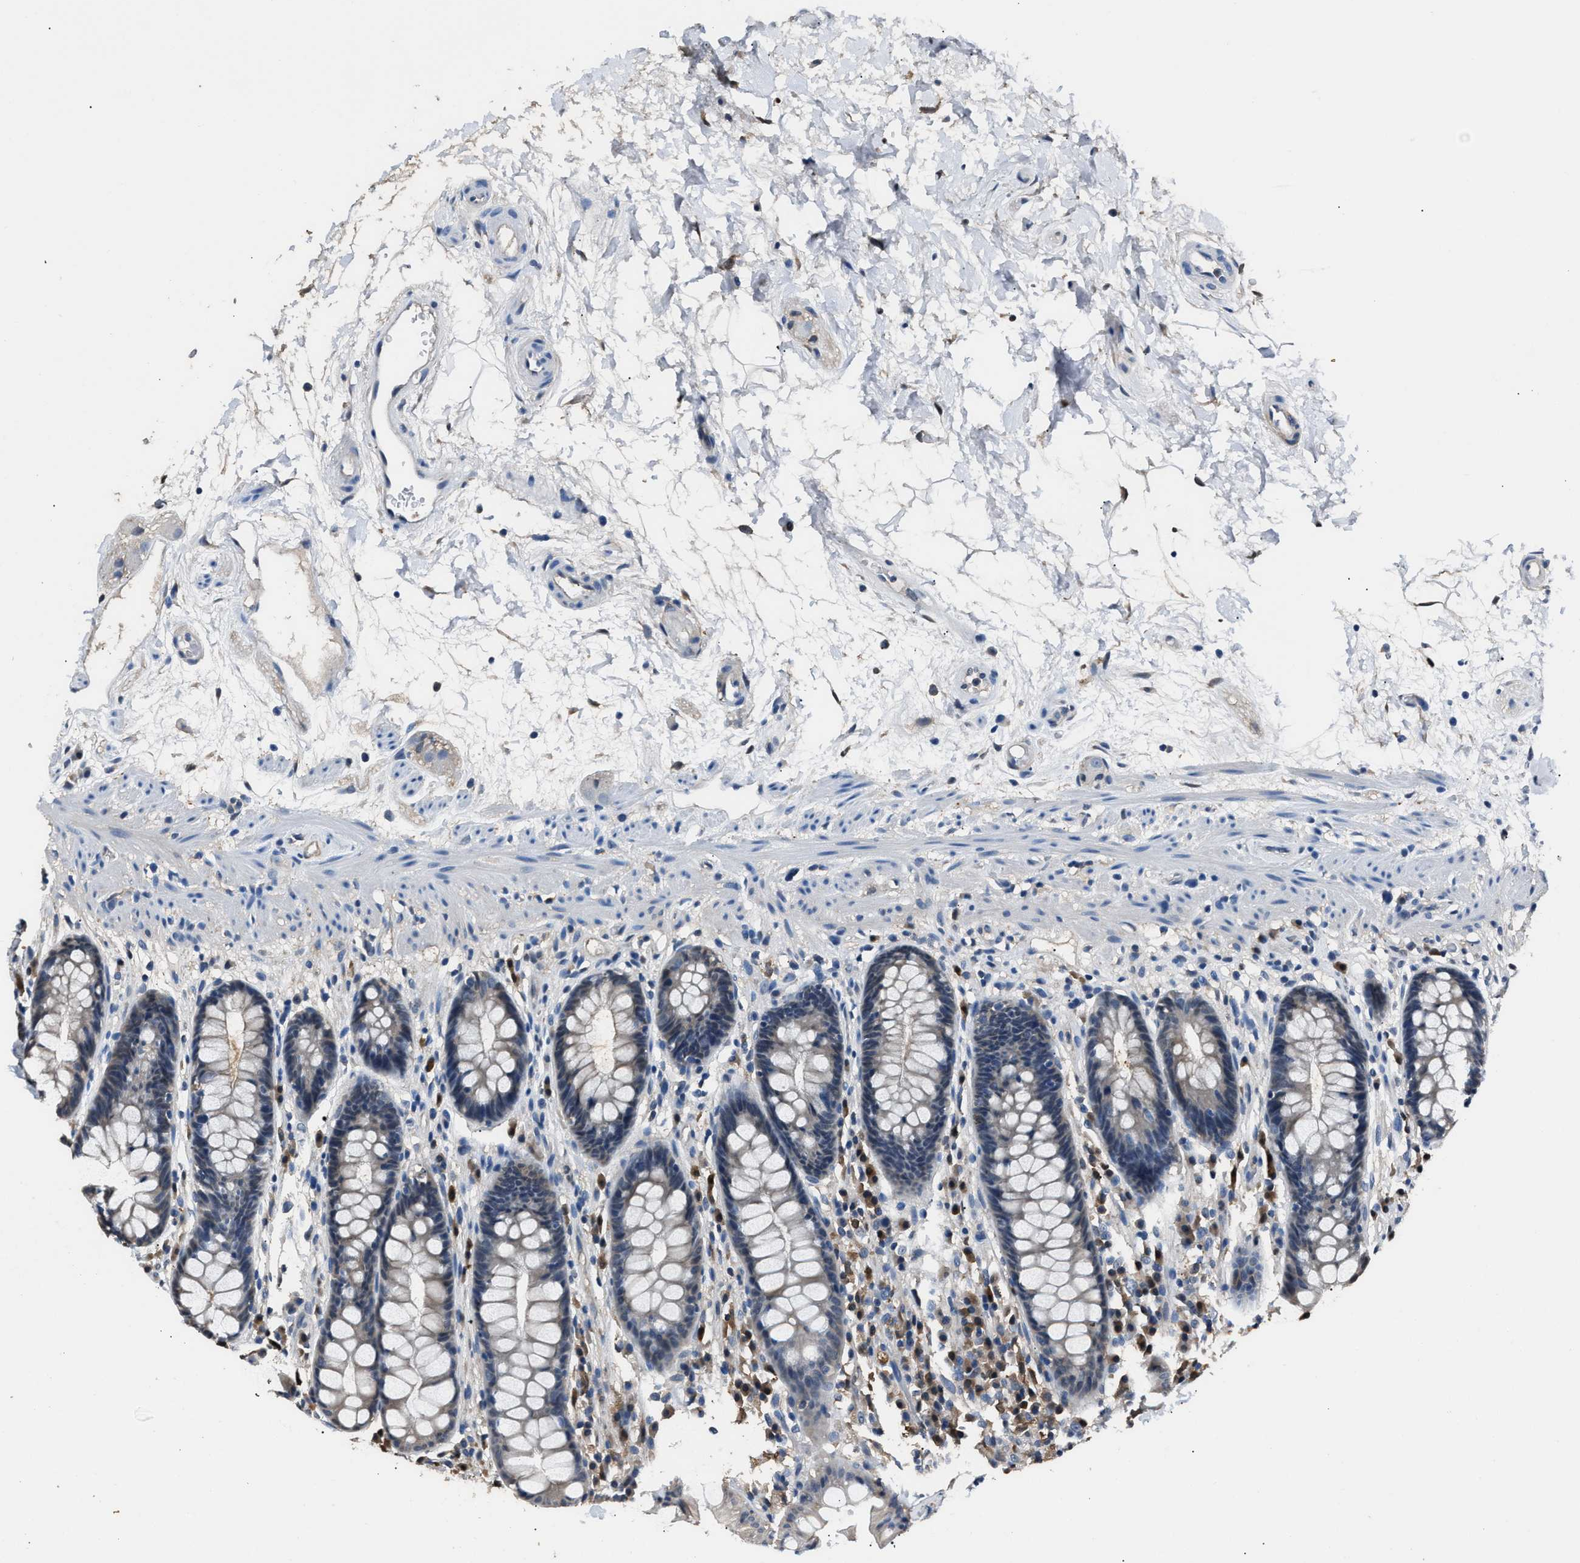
{"staining": {"intensity": "weak", "quantity": ">75%", "location": "cytoplasmic/membranous"}, "tissue": "rectum", "cell_type": "Glandular cells", "image_type": "normal", "snomed": [{"axis": "morphology", "description": "Normal tissue, NOS"}, {"axis": "topography", "description": "Rectum"}], "caption": "An immunohistochemistry (IHC) histopathology image of normal tissue is shown. Protein staining in brown highlights weak cytoplasmic/membranous positivity in rectum within glandular cells.", "gene": "GSTP1", "patient": {"sex": "male", "age": 64}}